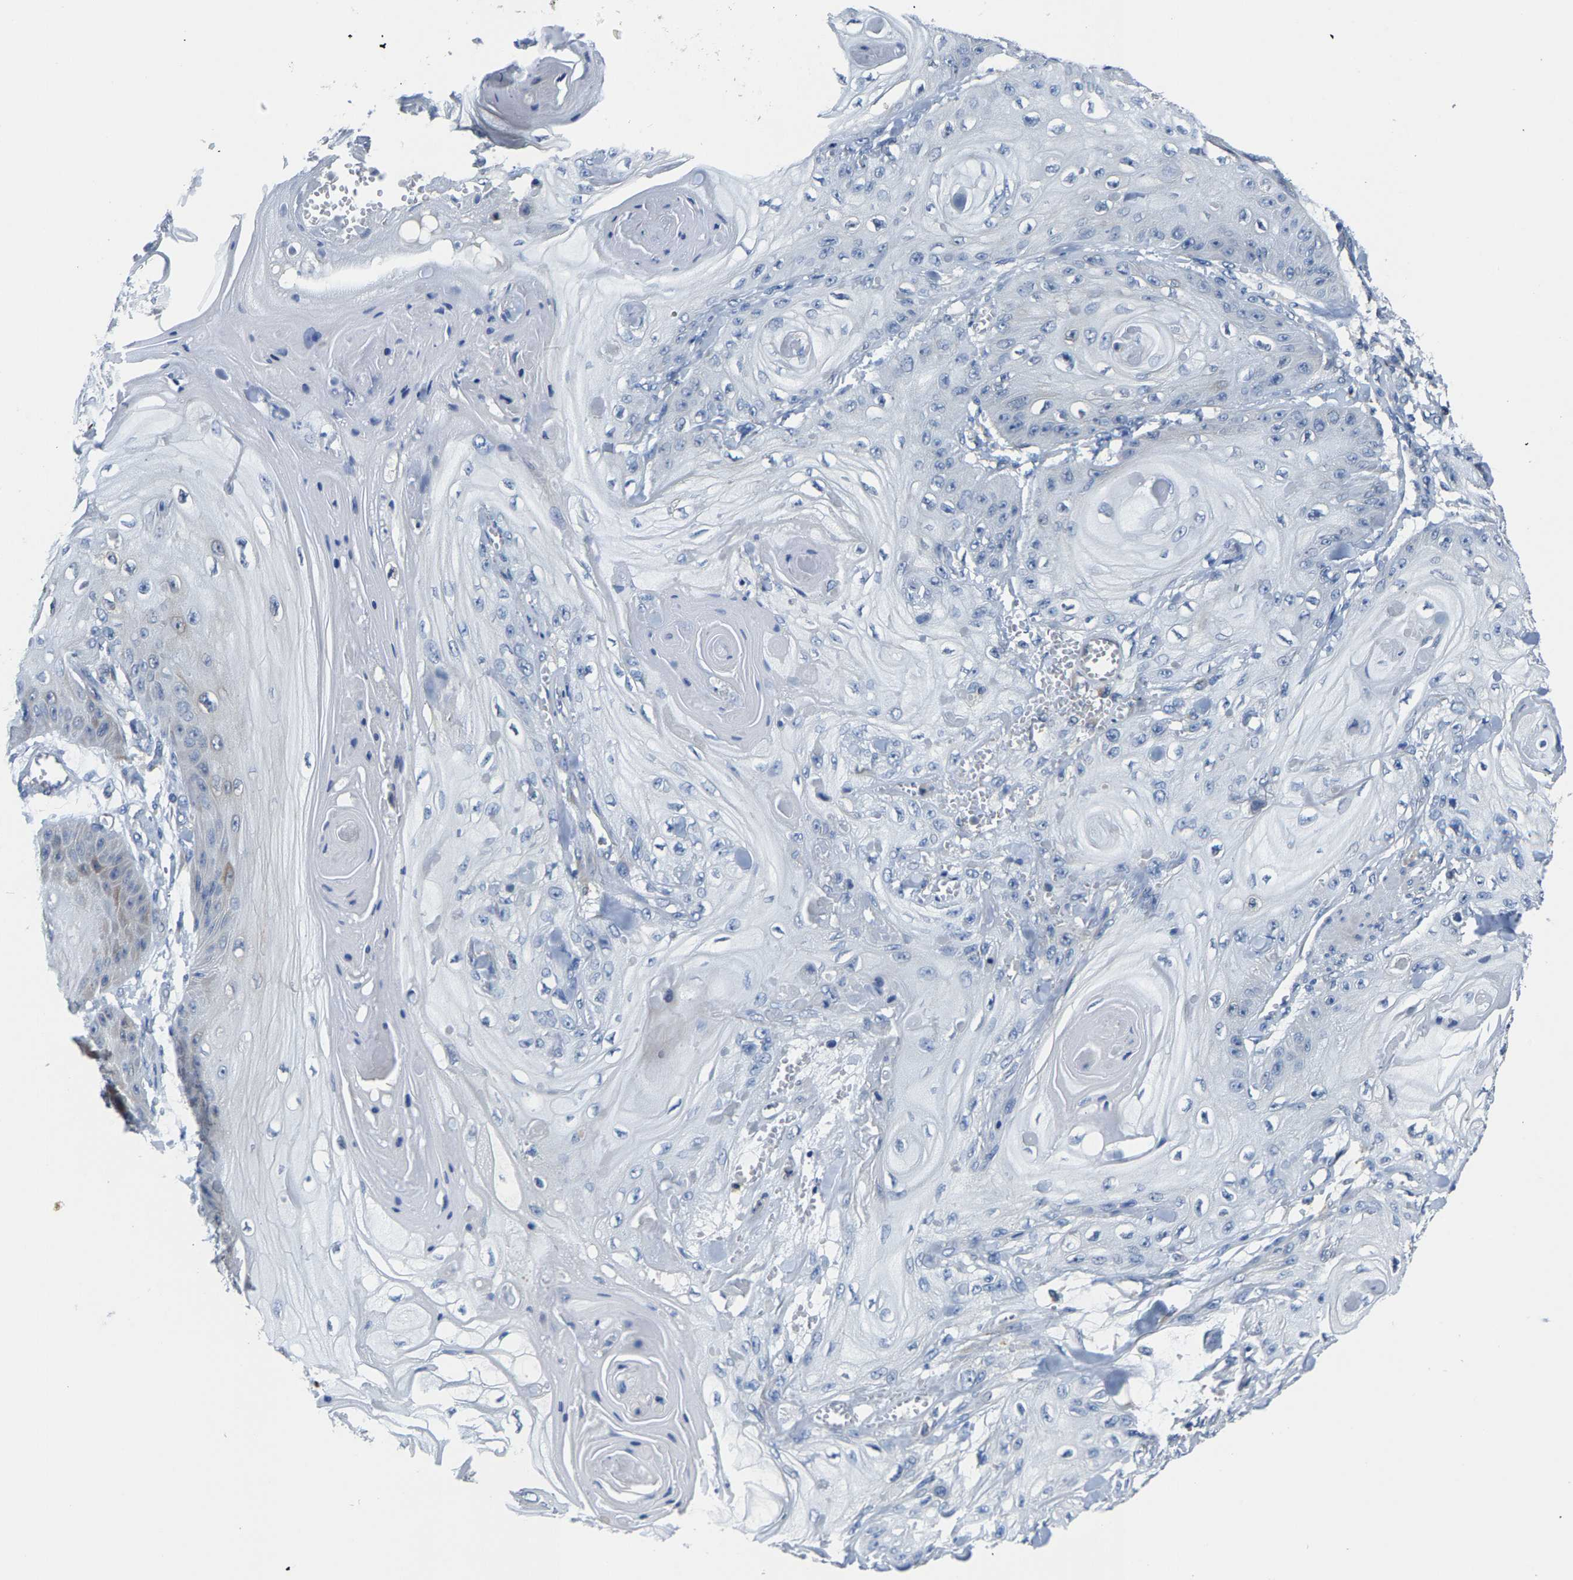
{"staining": {"intensity": "negative", "quantity": "none", "location": "none"}, "tissue": "skin cancer", "cell_type": "Tumor cells", "image_type": "cancer", "snomed": [{"axis": "morphology", "description": "Squamous cell carcinoma, NOS"}, {"axis": "topography", "description": "Skin"}], "caption": "Skin cancer (squamous cell carcinoma) was stained to show a protein in brown. There is no significant expression in tumor cells. The staining was performed using DAB (3,3'-diaminobenzidine) to visualize the protein expression in brown, while the nuclei were stained in blue with hematoxylin (Magnification: 20x).", "gene": "AGBL3", "patient": {"sex": "male", "age": 74}}